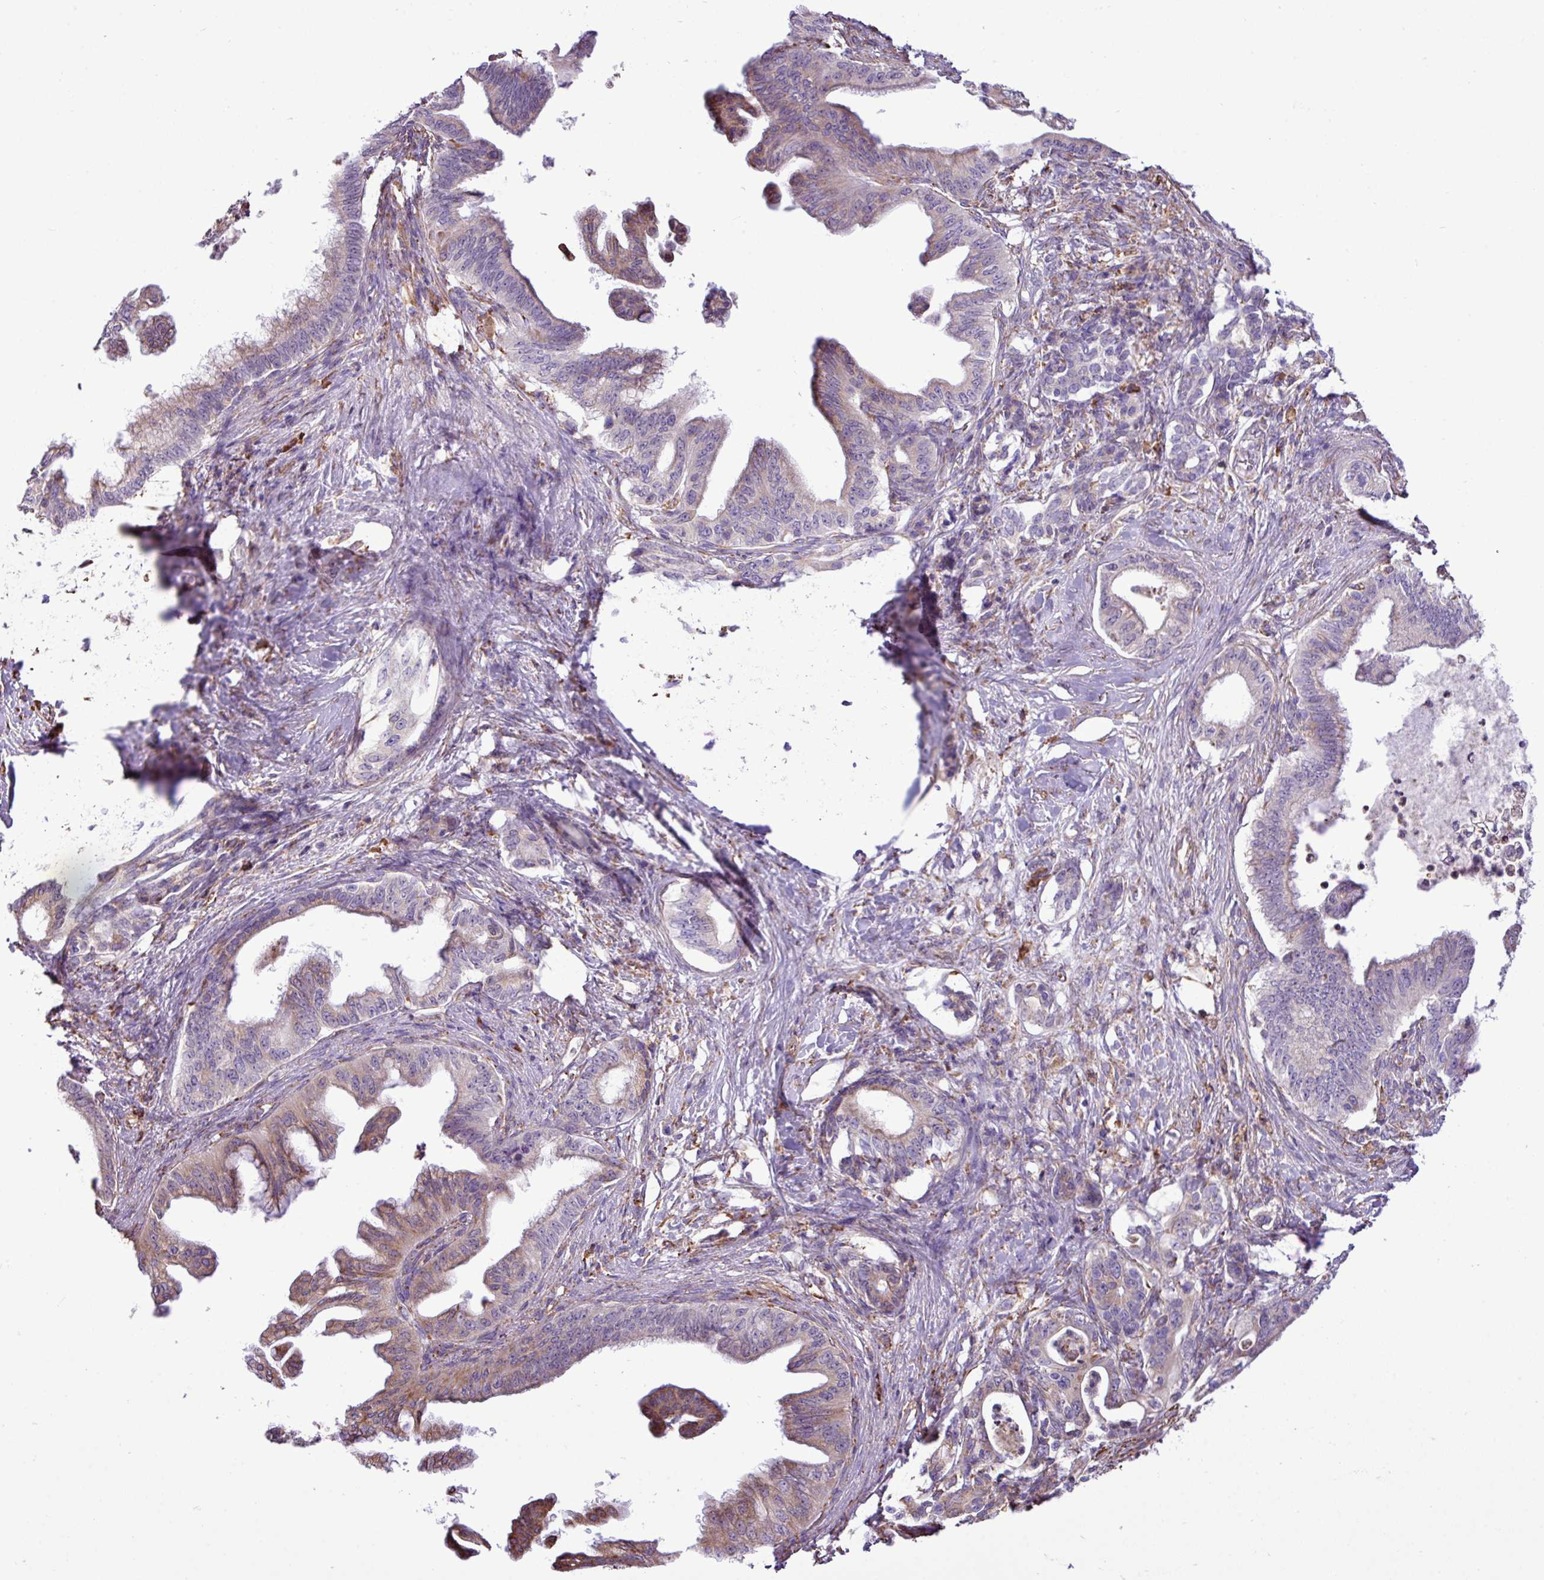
{"staining": {"intensity": "weak", "quantity": "<25%", "location": "cytoplasmic/membranous"}, "tissue": "pancreatic cancer", "cell_type": "Tumor cells", "image_type": "cancer", "snomed": [{"axis": "morphology", "description": "Adenocarcinoma, NOS"}, {"axis": "topography", "description": "Pancreas"}], "caption": "High power microscopy histopathology image of an IHC photomicrograph of pancreatic adenocarcinoma, revealing no significant expression in tumor cells.", "gene": "ZSCAN5A", "patient": {"sex": "male", "age": 58}}